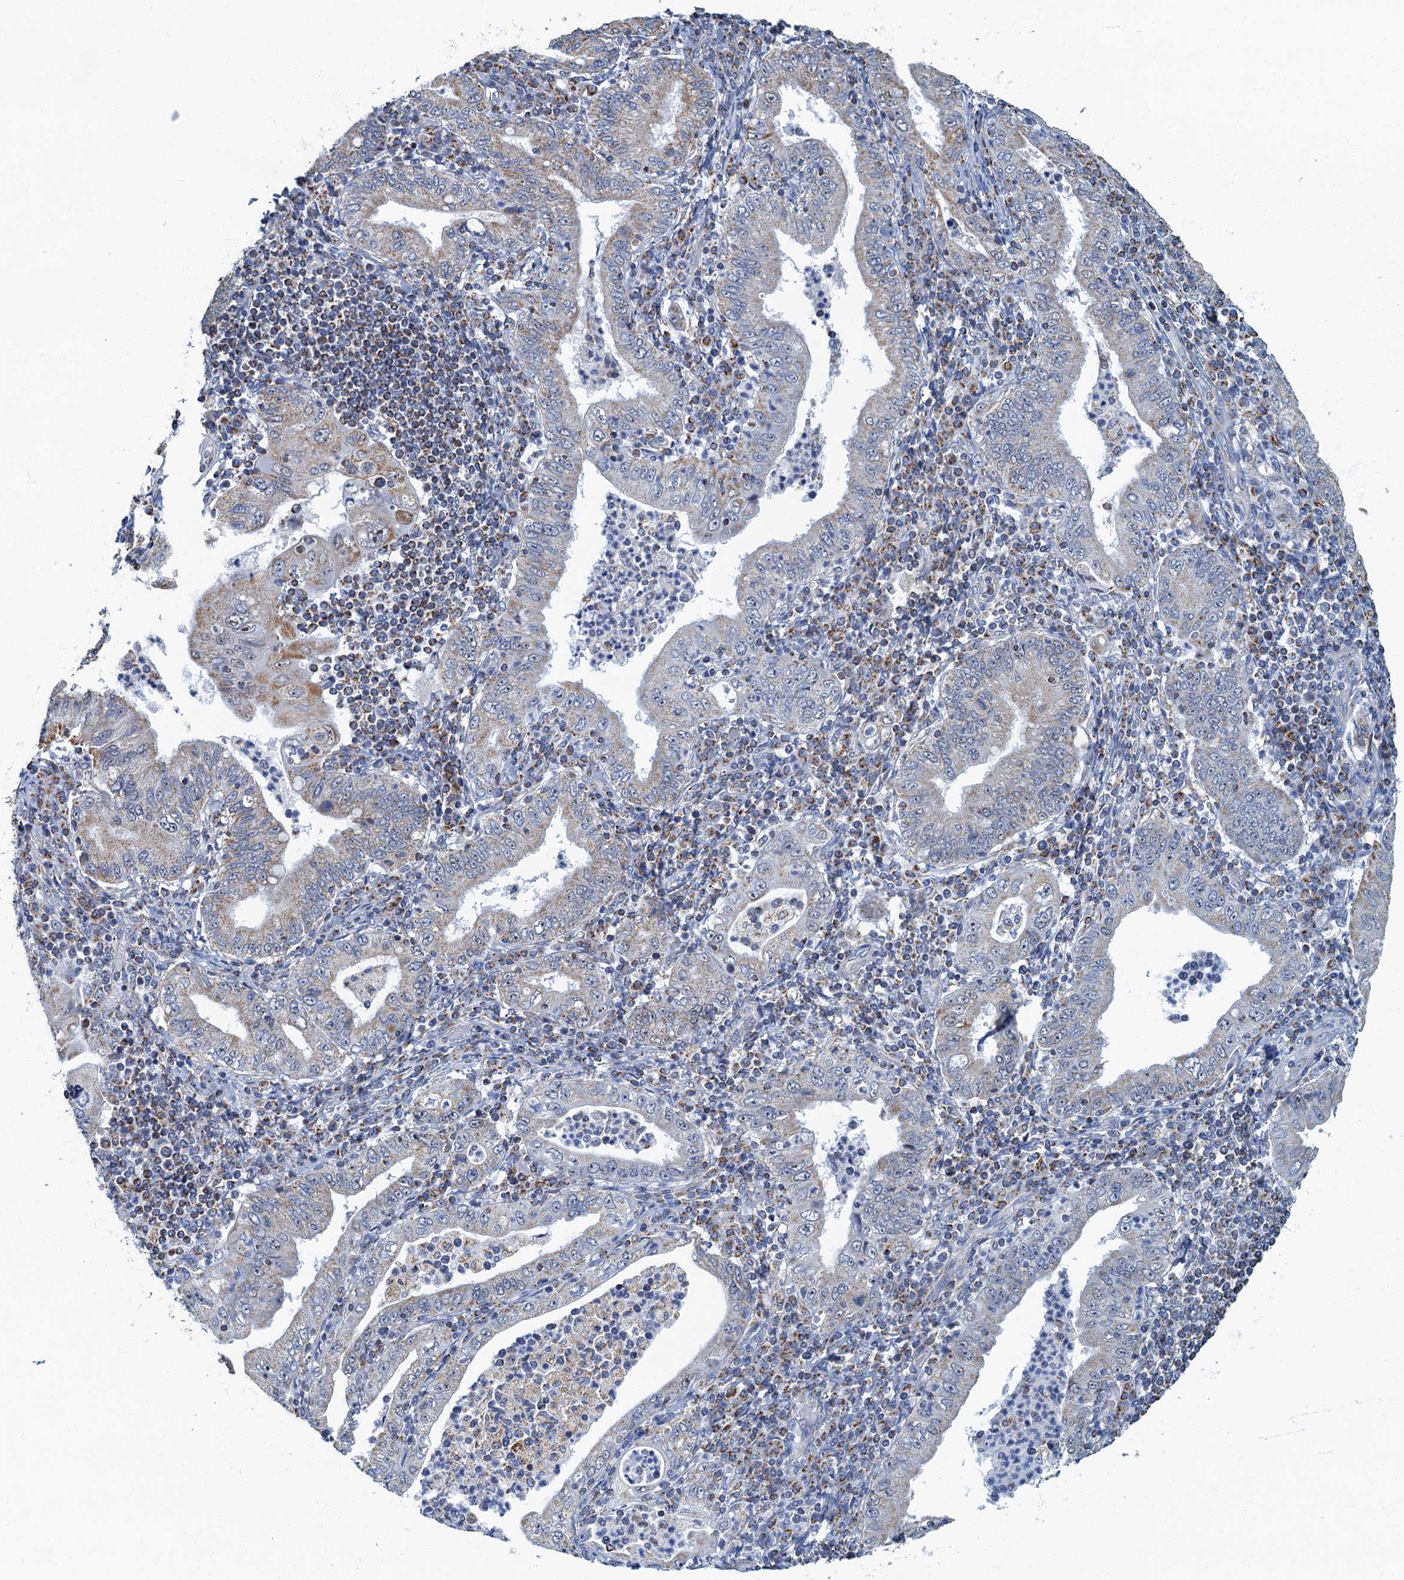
{"staining": {"intensity": "weak", "quantity": "<25%", "location": "cytoplasmic/membranous"}, "tissue": "stomach cancer", "cell_type": "Tumor cells", "image_type": "cancer", "snomed": [{"axis": "morphology", "description": "Normal tissue, NOS"}, {"axis": "morphology", "description": "Adenocarcinoma, NOS"}, {"axis": "topography", "description": "Esophagus"}, {"axis": "topography", "description": "Stomach, upper"}, {"axis": "topography", "description": "Peripheral nerve tissue"}], "caption": "The photomicrograph exhibits no significant staining in tumor cells of stomach cancer. (Immunohistochemistry (ihc), brightfield microscopy, high magnification).", "gene": "RAD9B", "patient": {"sex": "male", "age": 62}}